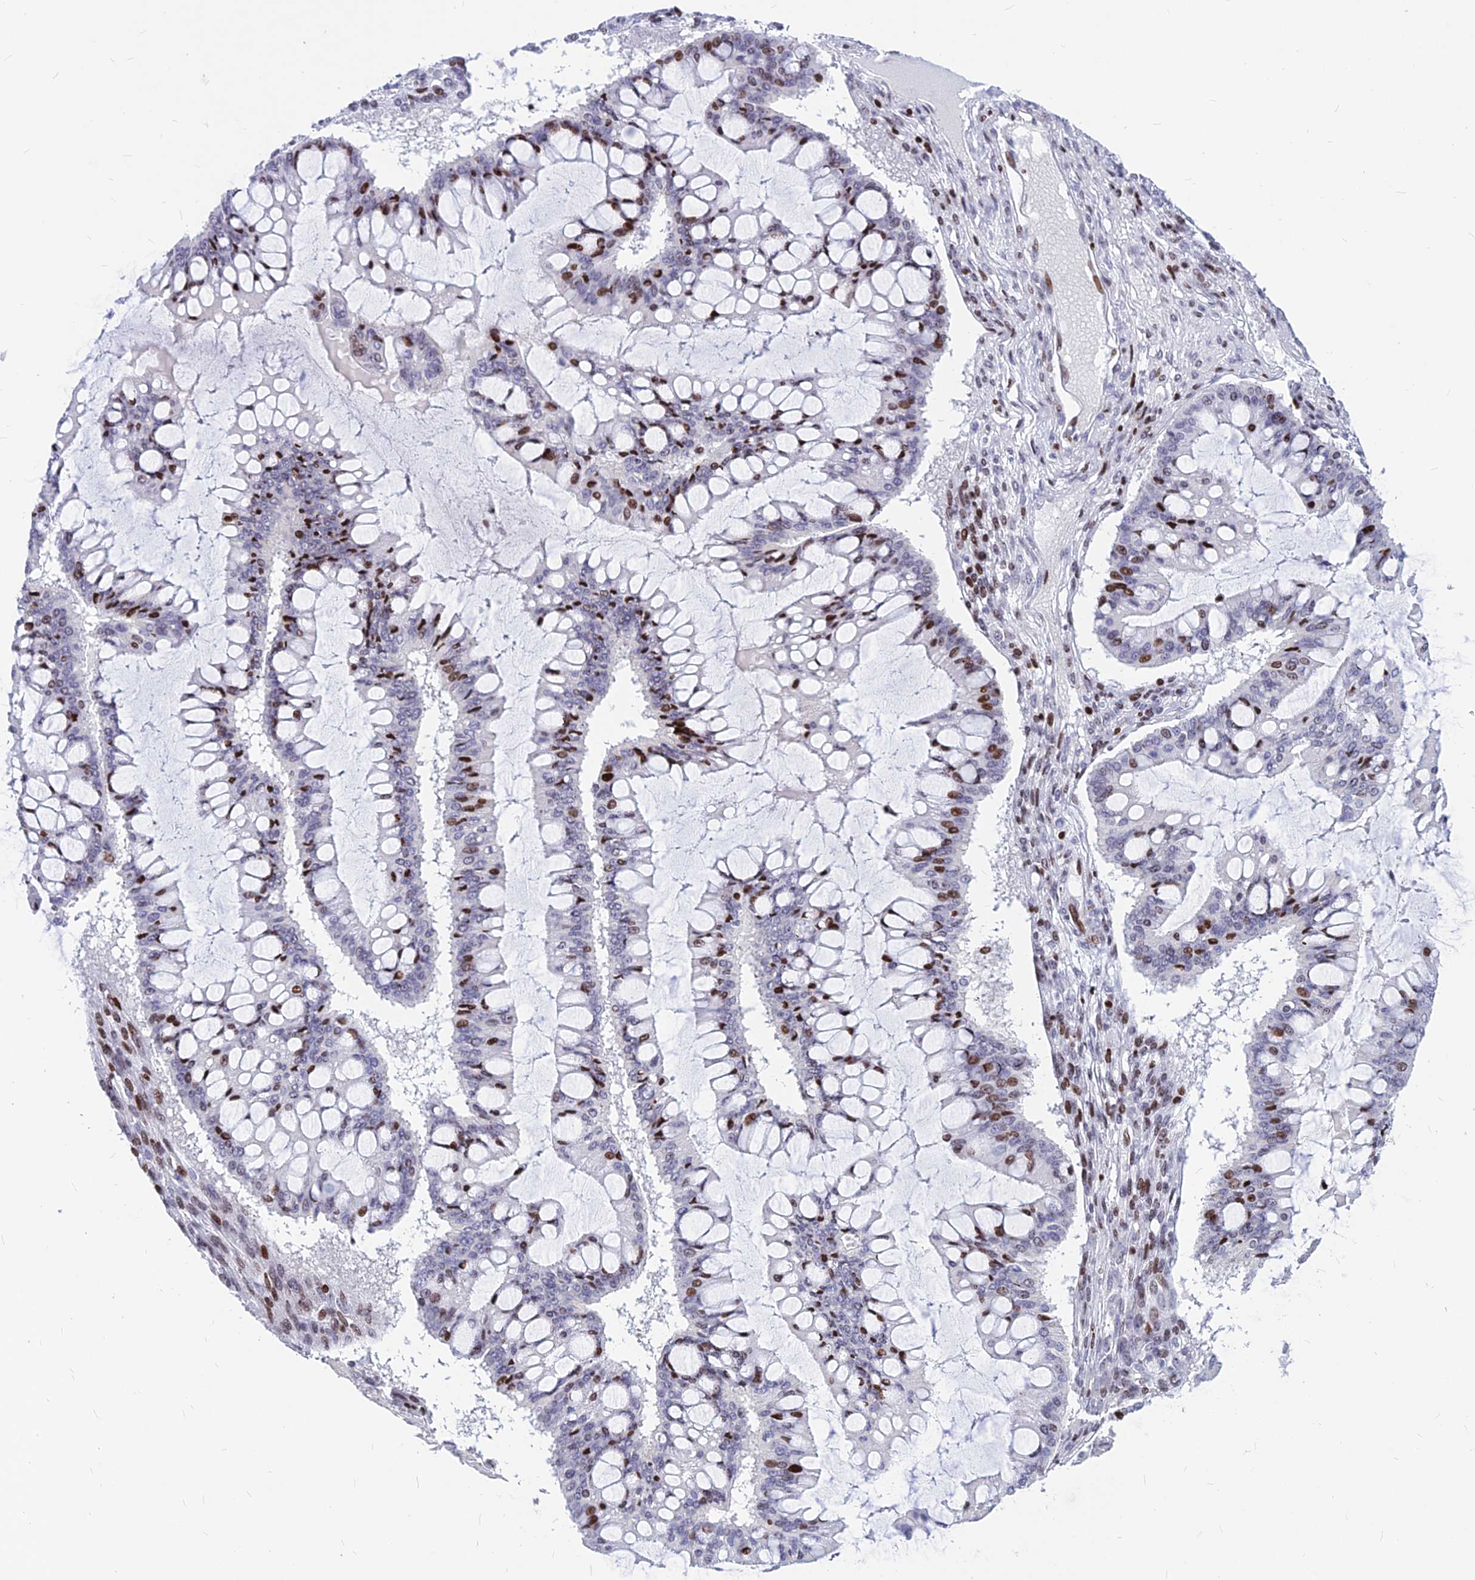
{"staining": {"intensity": "strong", "quantity": "<25%", "location": "nuclear"}, "tissue": "ovarian cancer", "cell_type": "Tumor cells", "image_type": "cancer", "snomed": [{"axis": "morphology", "description": "Cystadenocarcinoma, mucinous, NOS"}, {"axis": "topography", "description": "Ovary"}], "caption": "Approximately <25% of tumor cells in human ovarian mucinous cystadenocarcinoma reveal strong nuclear protein positivity as visualized by brown immunohistochemical staining.", "gene": "PRPS1", "patient": {"sex": "female", "age": 73}}